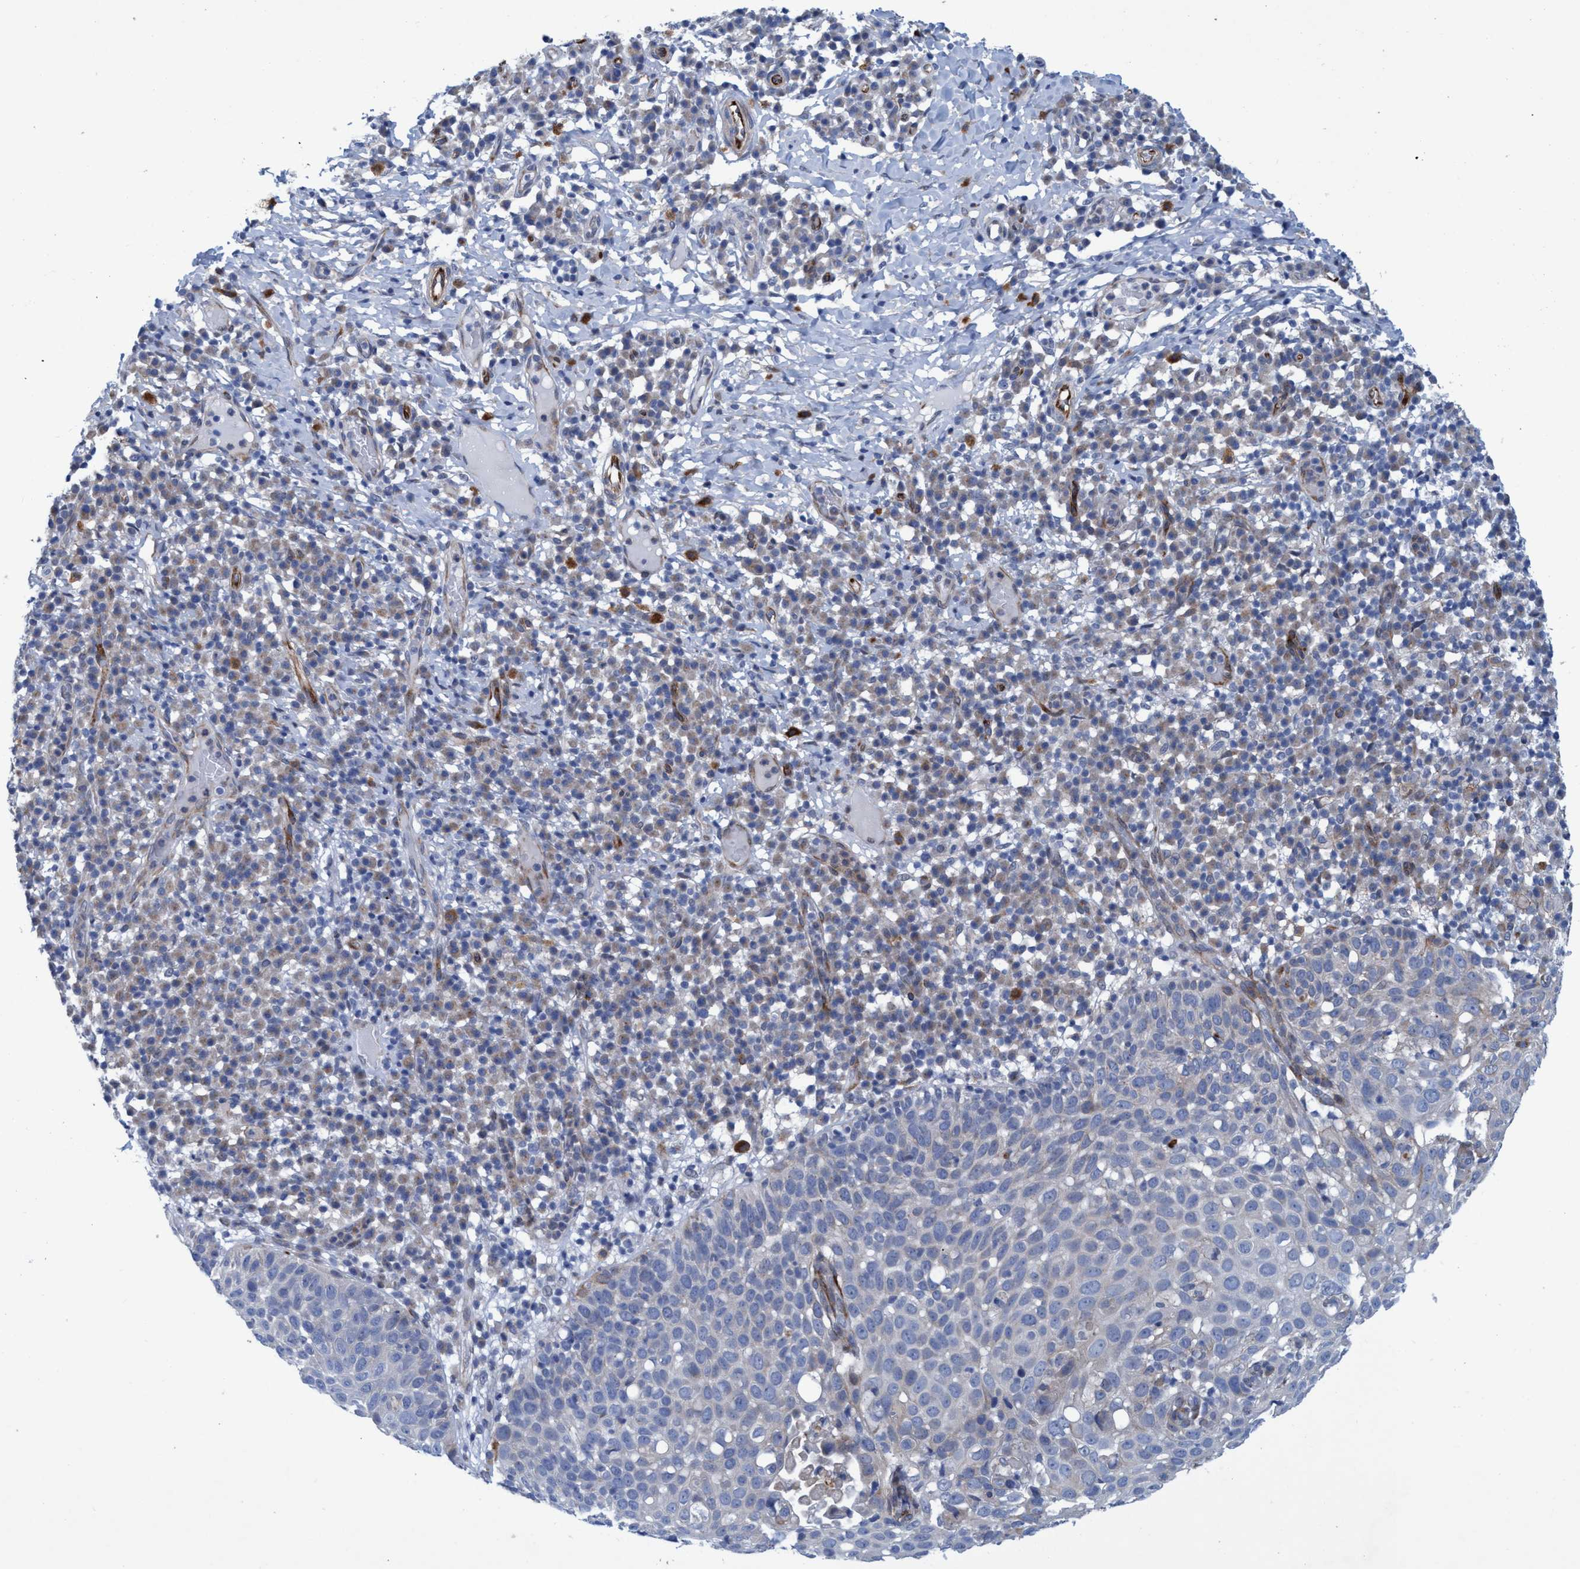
{"staining": {"intensity": "weak", "quantity": "<25%", "location": "cytoplasmic/membranous"}, "tissue": "skin cancer", "cell_type": "Tumor cells", "image_type": "cancer", "snomed": [{"axis": "morphology", "description": "Squamous cell carcinoma in situ, NOS"}, {"axis": "morphology", "description": "Squamous cell carcinoma, NOS"}, {"axis": "topography", "description": "Skin"}], "caption": "An image of human skin cancer (squamous cell carcinoma in situ) is negative for staining in tumor cells.", "gene": "SLC43A2", "patient": {"sex": "male", "age": 93}}